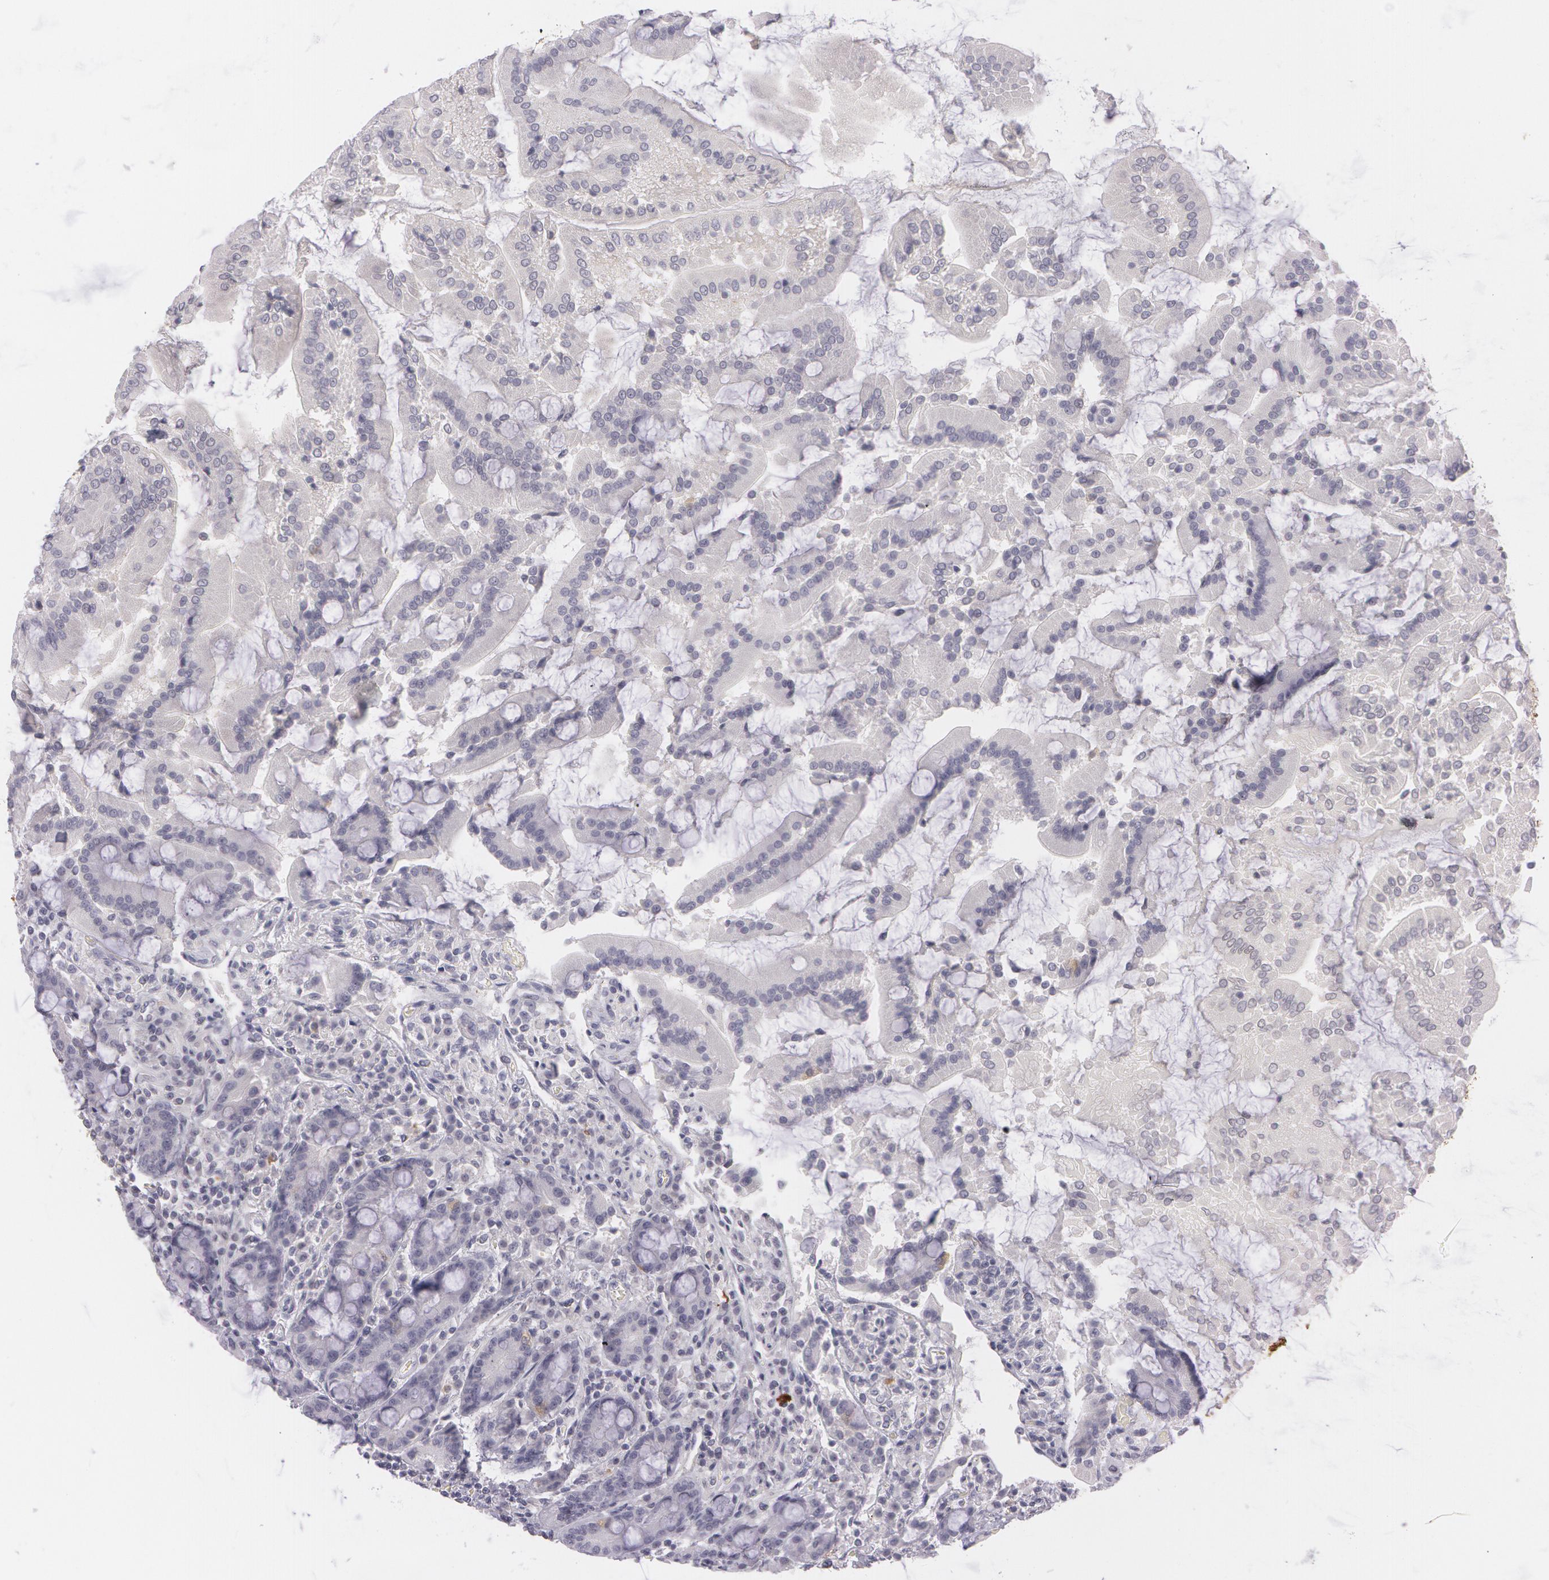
{"staining": {"intensity": "negative", "quantity": "none", "location": "none"}, "tissue": "duodenum", "cell_type": "Glandular cells", "image_type": "normal", "snomed": [{"axis": "morphology", "description": "Normal tissue, NOS"}, {"axis": "topography", "description": "Duodenum"}], "caption": "This is an immunohistochemistry image of benign duodenum. There is no staining in glandular cells.", "gene": "IL1RN", "patient": {"sex": "female", "age": 64}}